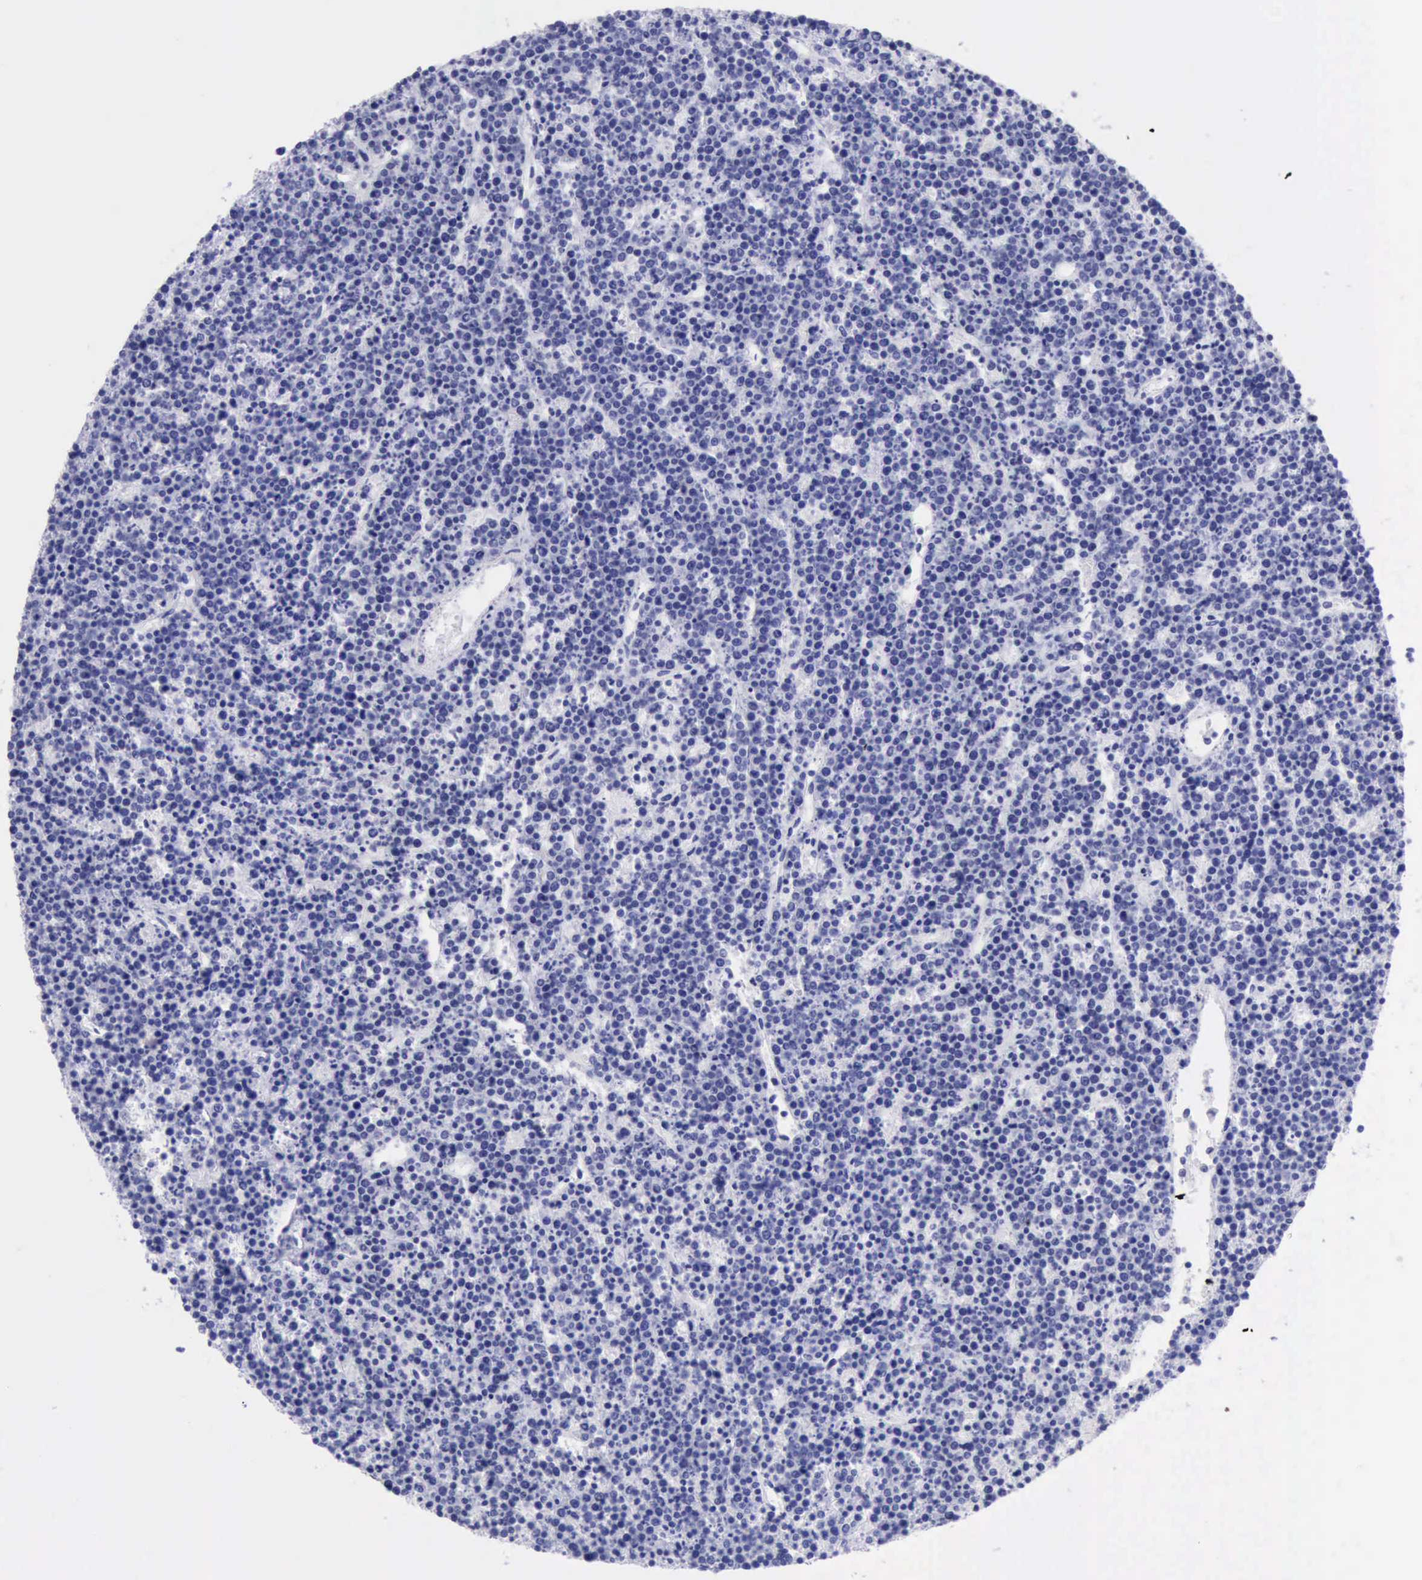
{"staining": {"intensity": "negative", "quantity": "none", "location": "none"}, "tissue": "lymphoma", "cell_type": "Tumor cells", "image_type": "cancer", "snomed": [{"axis": "morphology", "description": "Malignant lymphoma, non-Hodgkin's type, High grade"}, {"axis": "topography", "description": "Ovary"}], "caption": "Immunohistochemistry of lymphoma exhibits no staining in tumor cells. (Stains: DAB immunohistochemistry (IHC) with hematoxylin counter stain, Microscopy: brightfield microscopy at high magnification).", "gene": "KRT8", "patient": {"sex": "female", "age": 56}}